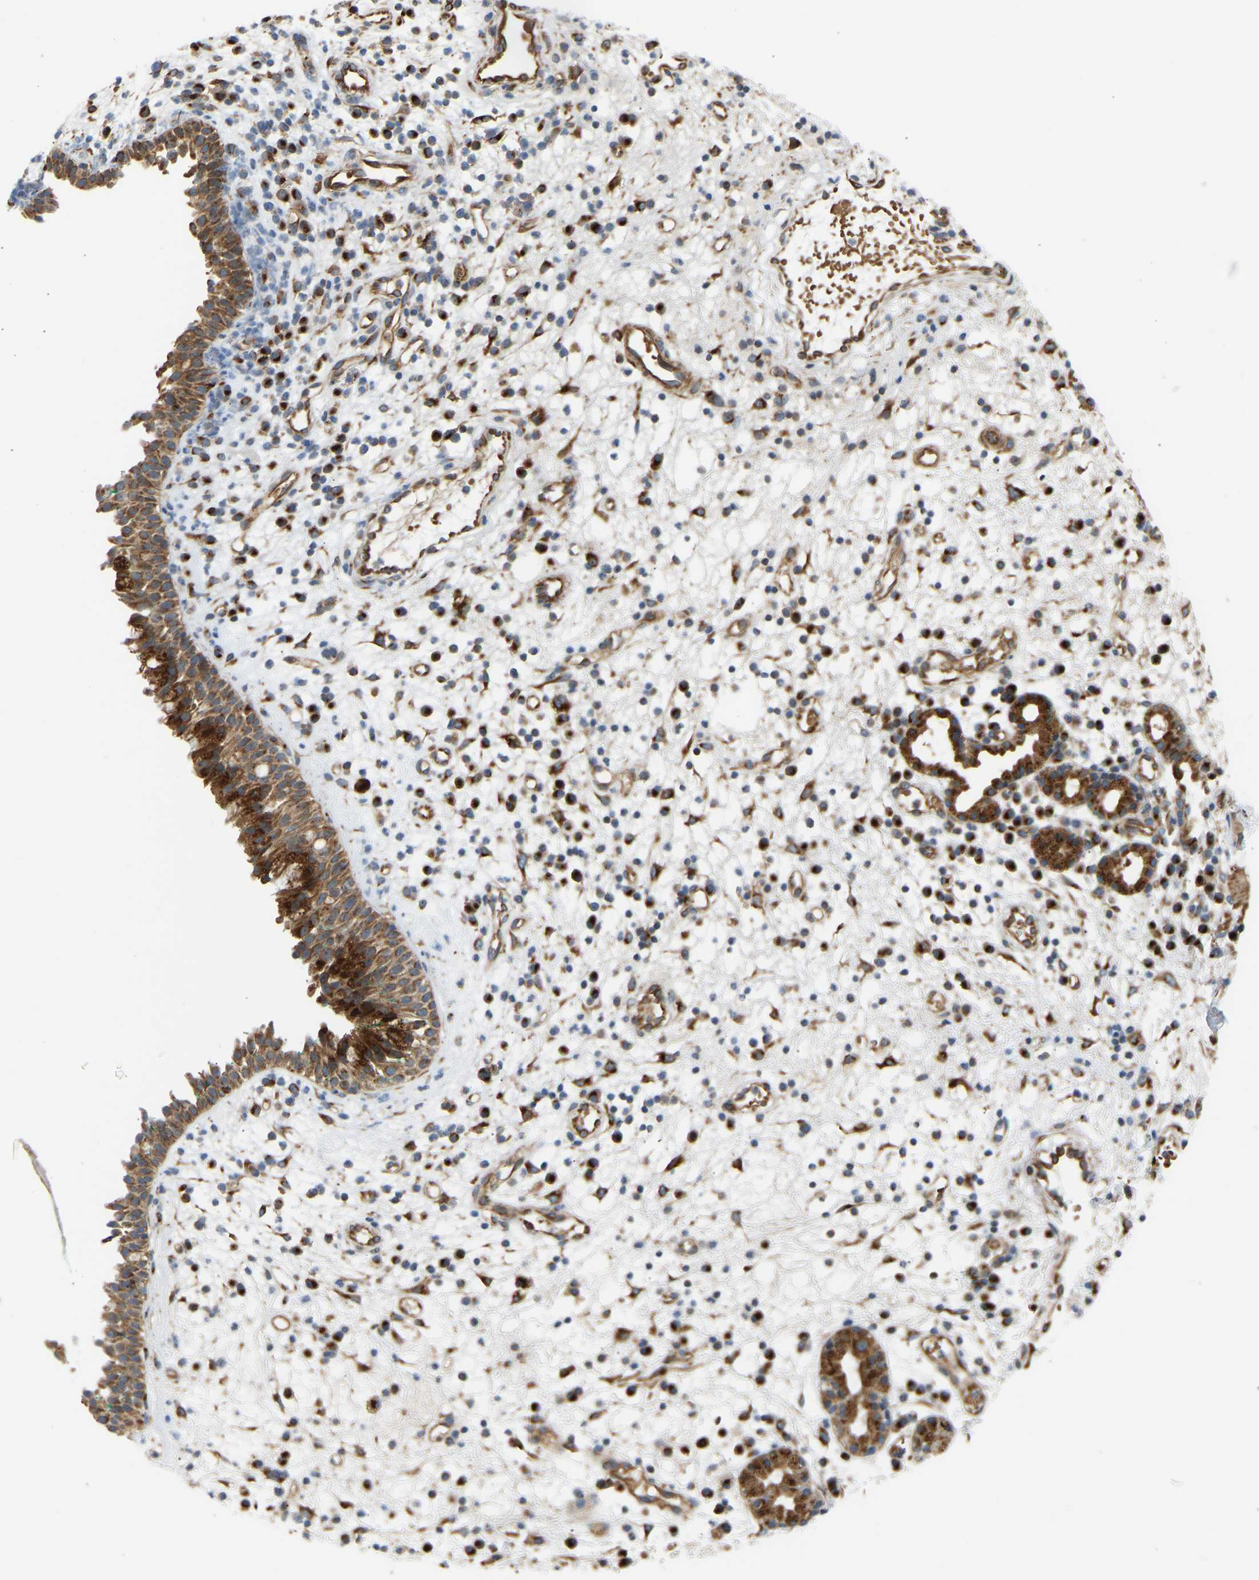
{"staining": {"intensity": "strong", "quantity": ">75%", "location": "cytoplasmic/membranous"}, "tissue": "nasopharynx", "cell_type": "Respiratory epithelial cells", "image_type": "normal", "snomed": [{"axis": "morphology", "description": "Normal tissue, NOS"}, {"axis": "morphology", "description": "Basal cell carcinoma"}, {"axis": "topography", "description": "Cartilage tissue"}, {"axis": "topography", "description": "Nasopharynx"}, {"axis": "topography", "description": "Oral tissue"}], "caption": "This image exhibits normal nasopharynx stained with IHC to label a protein in brown. The cytoplasmic/membranous of respiratory epithelial cells show strong positivity for the protein. Nuclei are counter-stained blue.", "gene": "YIPF2", "patient": {"sex": "female", "age": 77}}